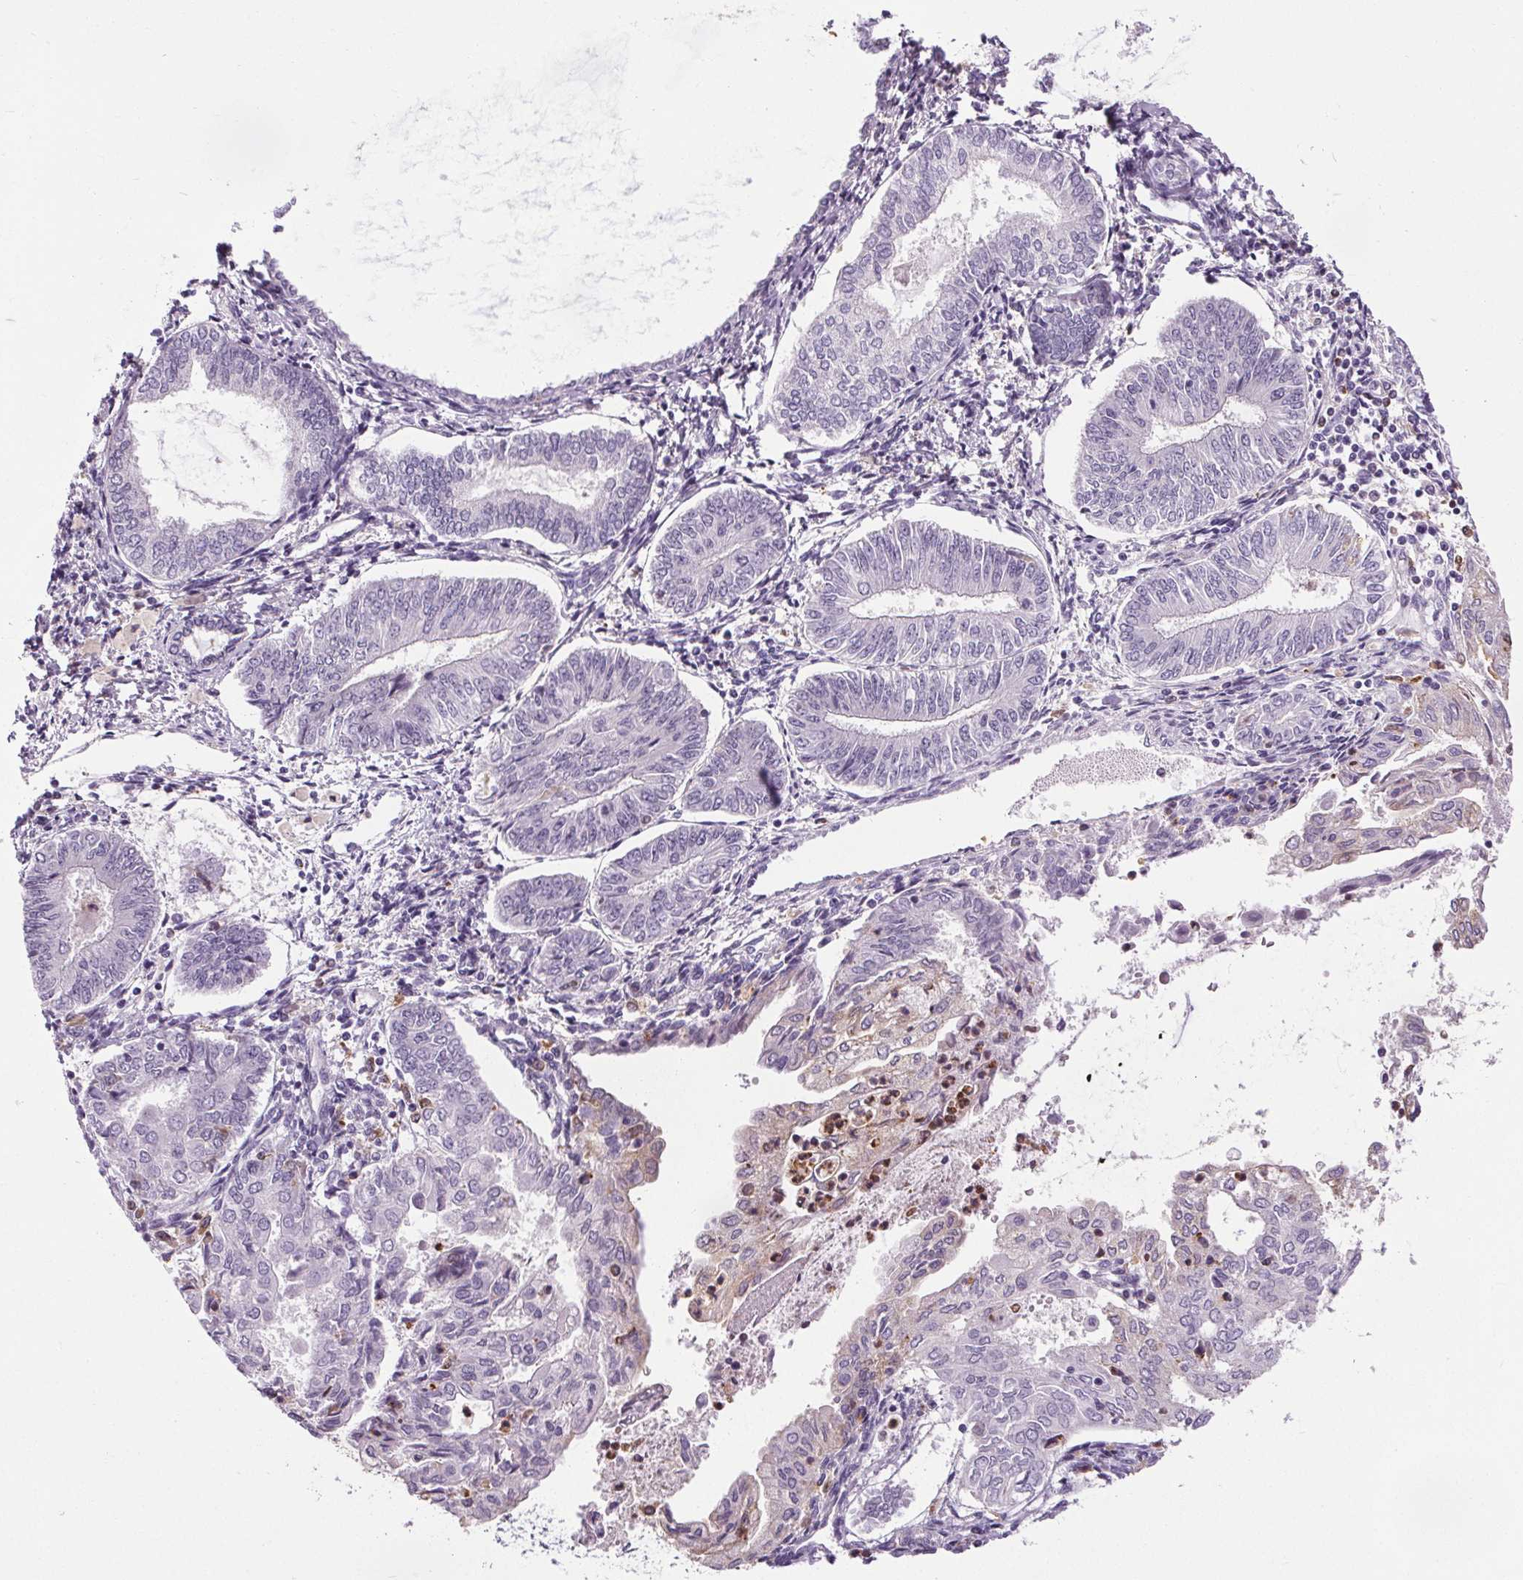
{"staining": {"intensity": "negative", "quantity": "none", "location": "none"}, "tissue": "endometrial cancer", "cell_type": "Tumor cells", "image_type": "cancer", "snomed": [{"axis": "morphology", "description": "Adenocarcinoma, NOS"}, {"axis": "topography", "description": "Endometrium"}], "caption": "DAB (3,3'-diaminobenzidine) immunohistochemical staining of adenocarcinoma (endometrial) shows no significant expression in tumor cells.", "gene": "TMEM240", "patient": {"sex": "female", "age": 68}}